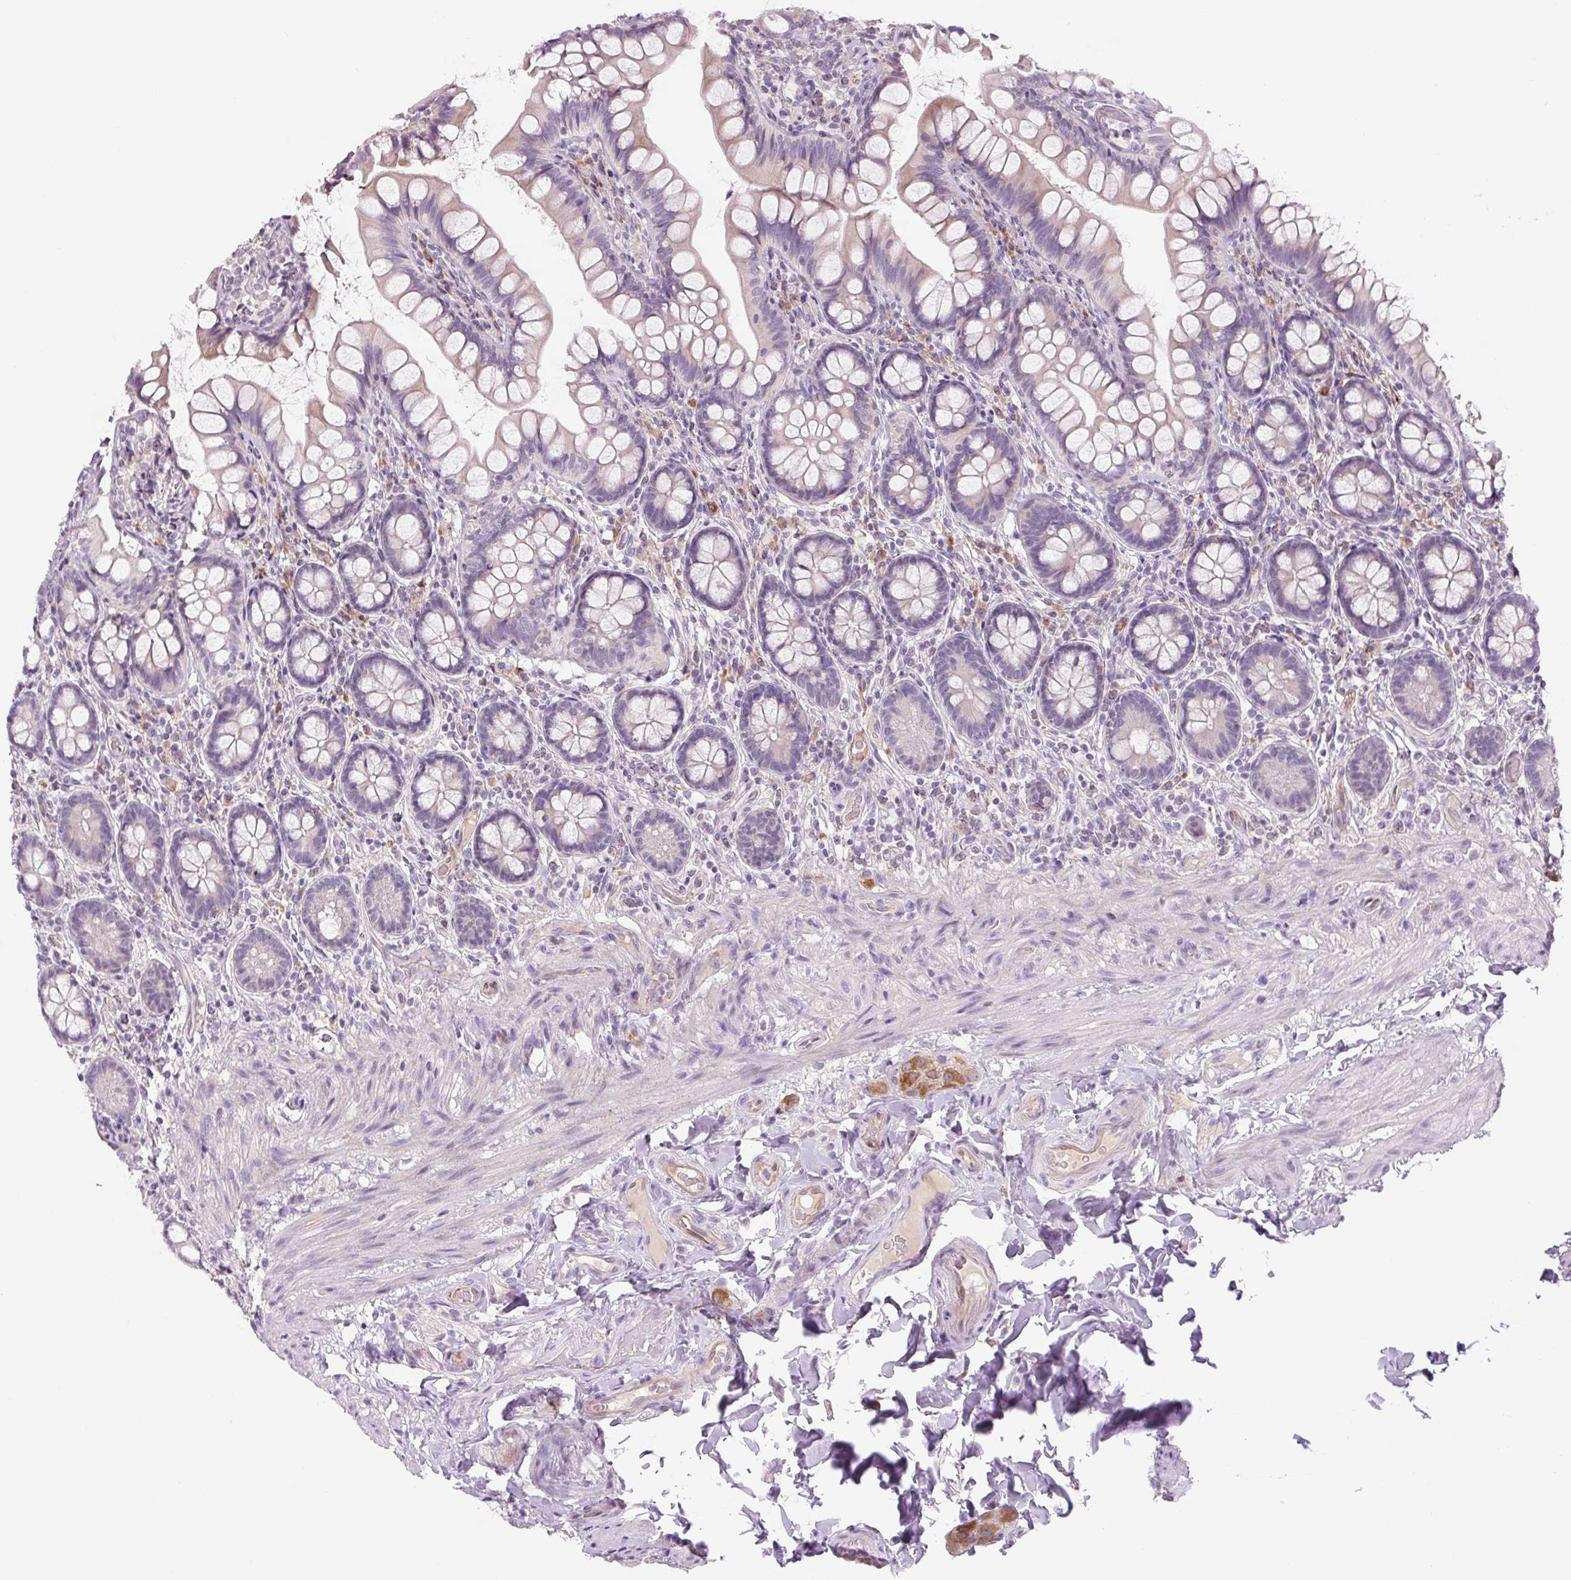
{"staining": {"intensity": "weak", "quantity": "25%-75%", "location": "cytoplasmic/membranous"}, "tissue": "small intestine", "cell_type": "Glandular cells", "image_type": "normal", "snomed": [{"axis": "morphology", "description": "Normal tissue, NOS"}, {"axis": "topography", "description": "Small intestine"}], "caption": "A brown stain labels weak cytoplasmic/membranous positivity of a protein in glandular cells of normal small intestine.", "gene": "TMEM100", "patient": {"sex": "male", "age": 70}}